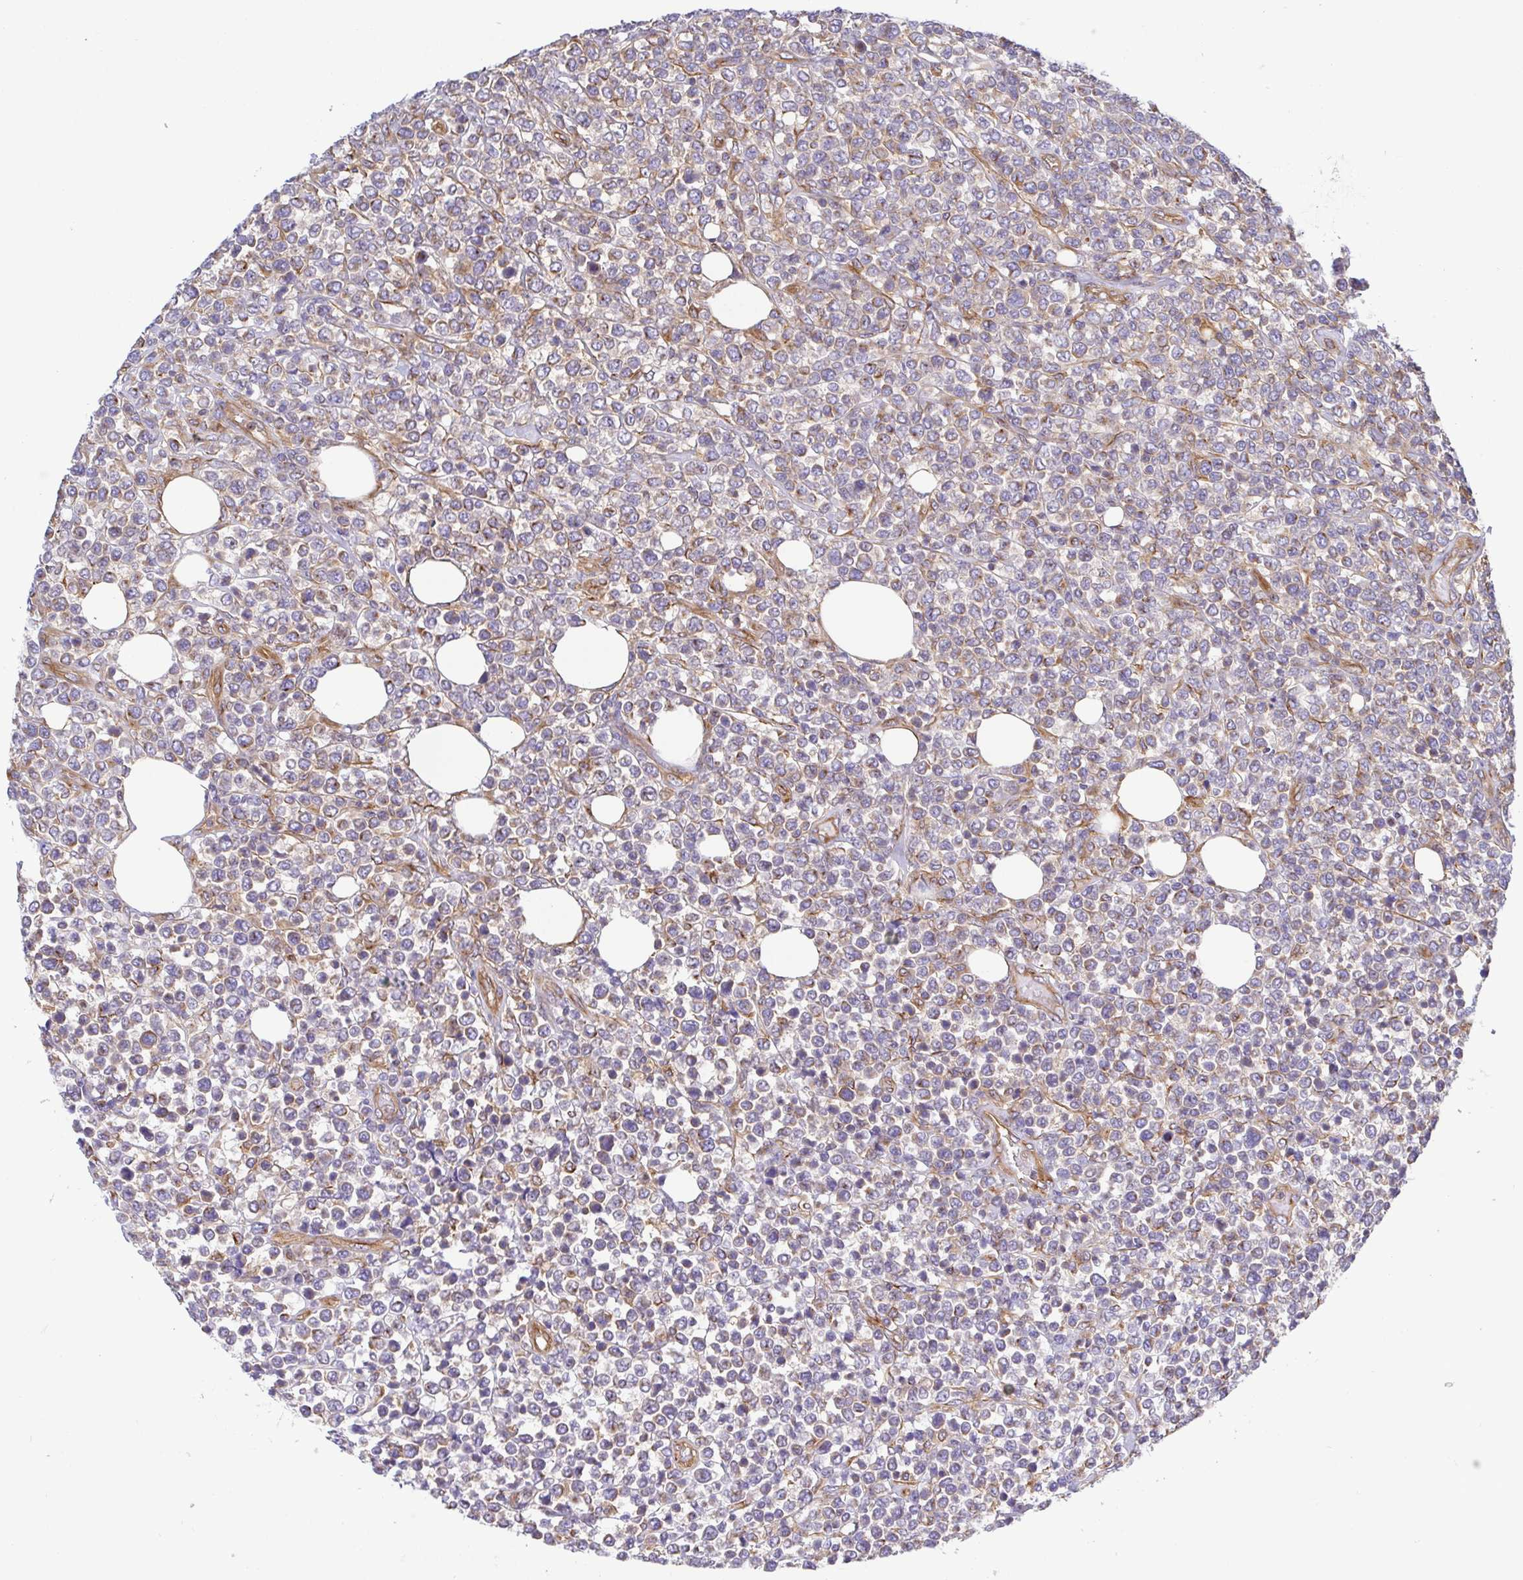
{"staining": {"intensity": "negative", "quantity": "none", "location": "none"}, "tissue": "lymphoma", "cell_type": "Tumor cells", "image_type": "cancer", "snomed": [{"axis": "morphology", "description": "Malignant lymphoma, non-Hodgkin's type, High grade"}, {"axis": "topography", "description": "Soft tissue"}], "caption": "Tumor cells are negative for protein expression in human malignant lymphoma, non-Hodgkin's type (high-grade).", "gene": "KIF5B", "patient": {"sex": "female", "age": 56}}